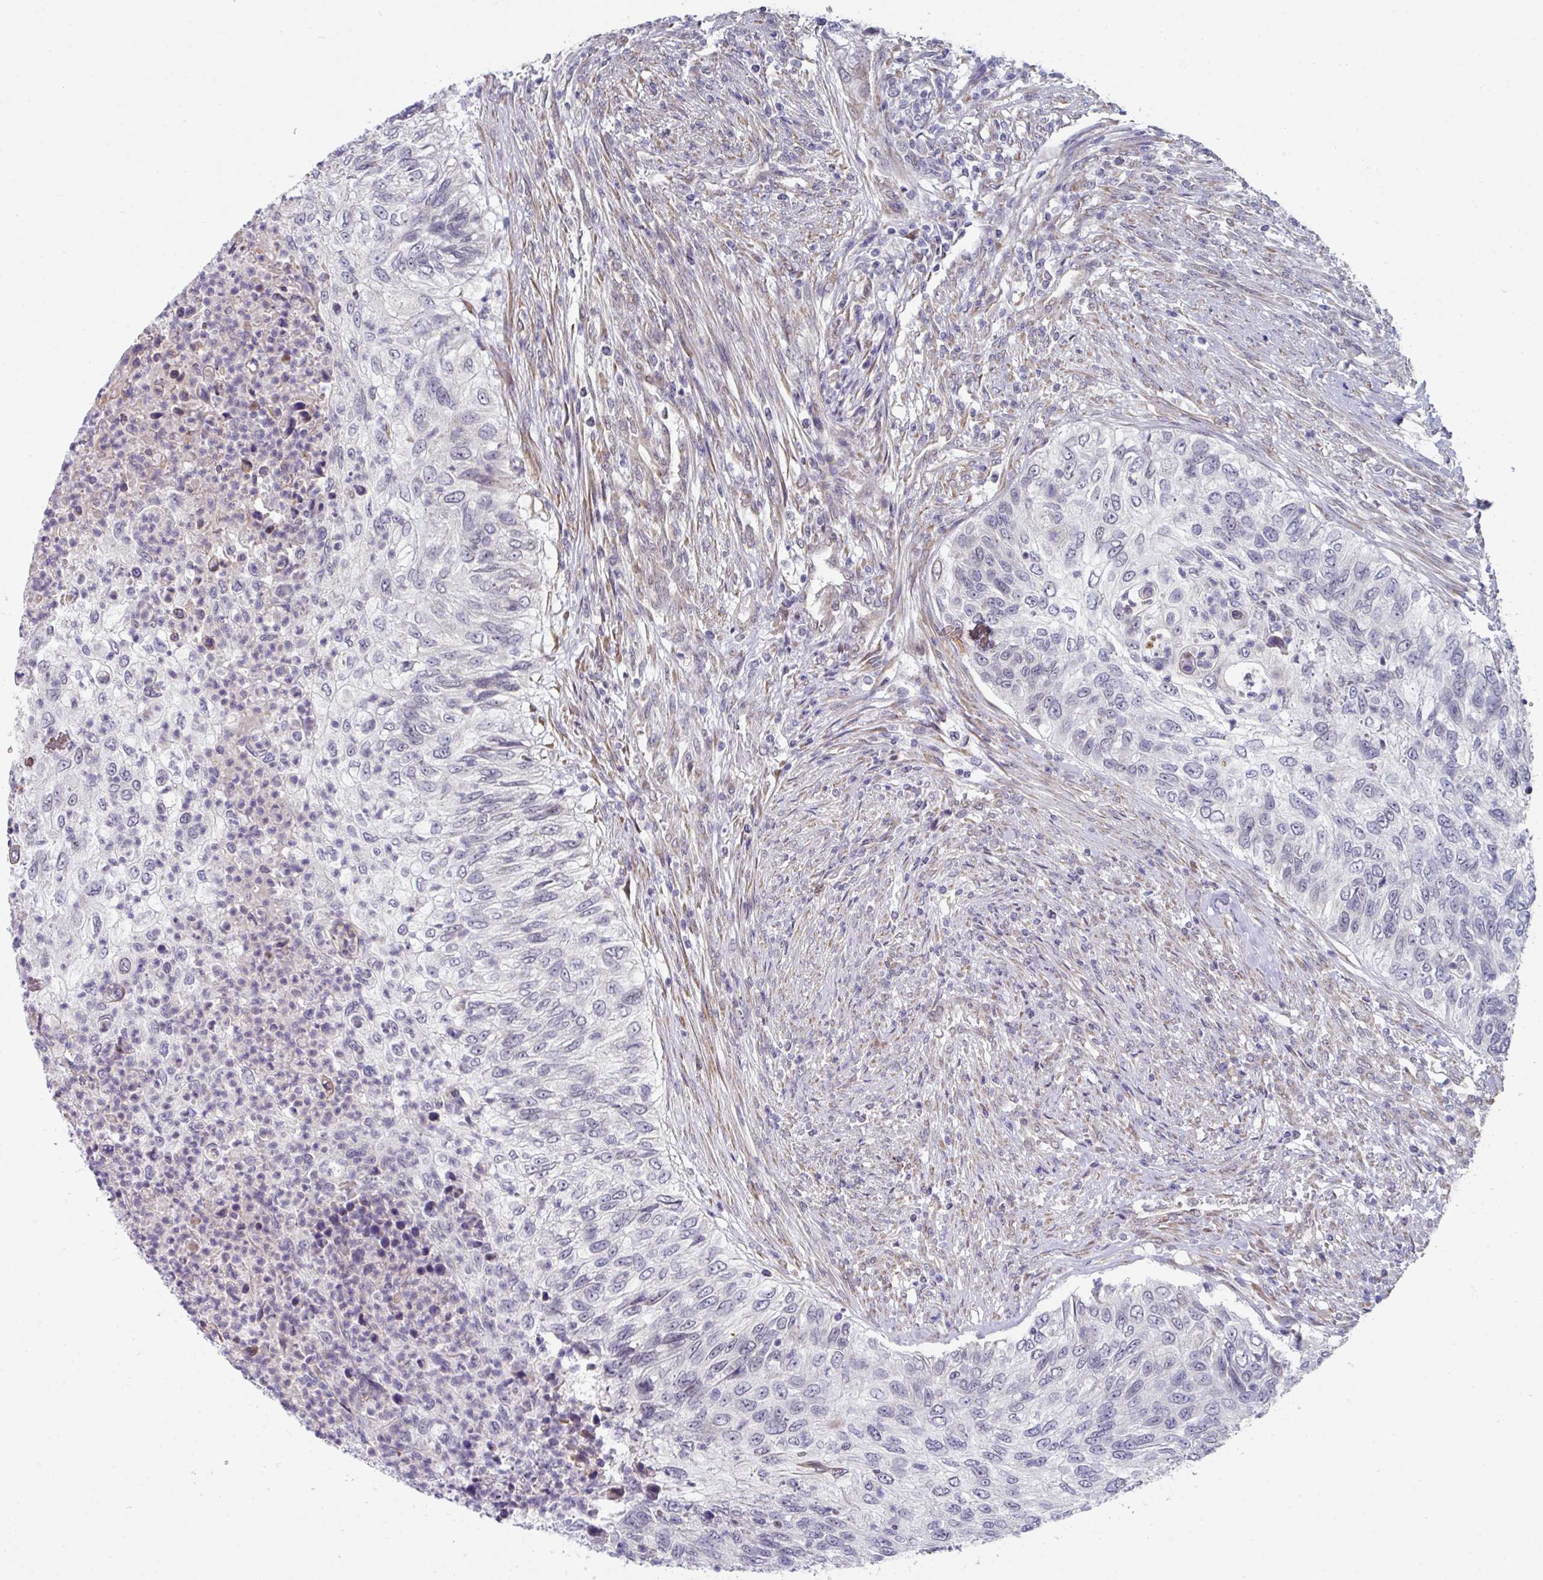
{"staining": {"intensity": "negative", "quantity": "none", "location": "none"}, "tissue": "urothelial cancer", "cell_type": "Tumor cells", "image_type": "cancer", "snomed": [{"axis": "morphology", "description": "Urothelial carcinoma, High grade"}, {"axis": "topography", "description": "Urinary bladder"}], "caption": "There is no significant positivity in tumor cells of high-grade urothelial carcinoma.", "gene": "TMED5", "patient": {"sex": "female", "age": 60}}